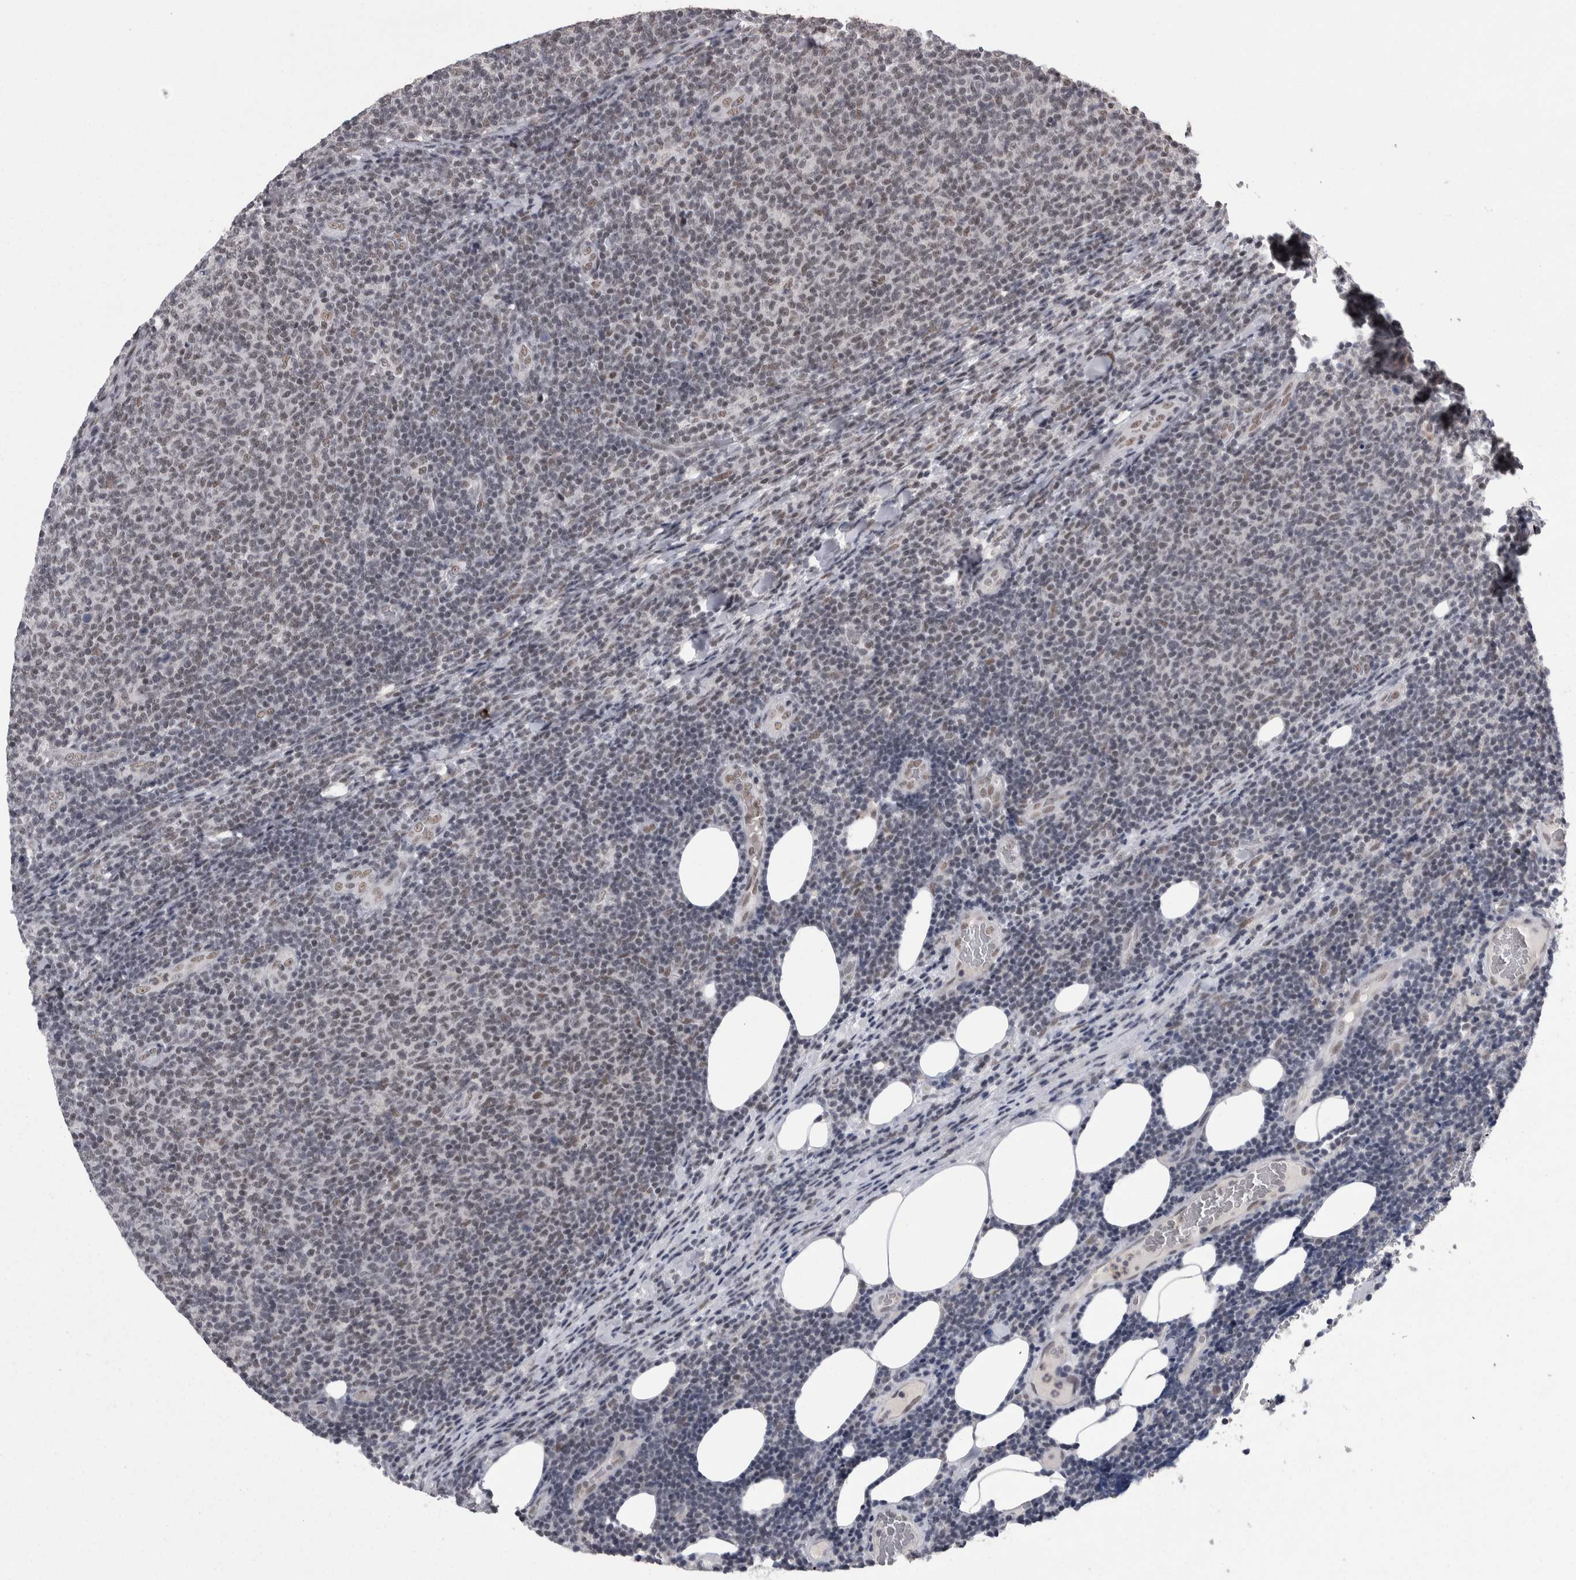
{"staining": {"intensity": "weak", "quantity": "<25%", "location": "nuclear"}, "tissue": "lymphoma", "cell_type": "Tumor cells", "image_type": "cancer", "snomed": [{"axis": "morphology", "description": "Malignant lymphoma, non-Hodgkin's type, Low grade"}, {"axis": "topography", "description": "Lymph node"}], "caption": "Histopathology image shows no significant protein expression in tumor cells of low-grade malignant lymphoma, non-Hodgkin's type. (Immunohistochemistry (ihc), brightfield microscopy, high magnification).", "gene": "DMTF1", "patient": {"sex": "male", "age": 66}}